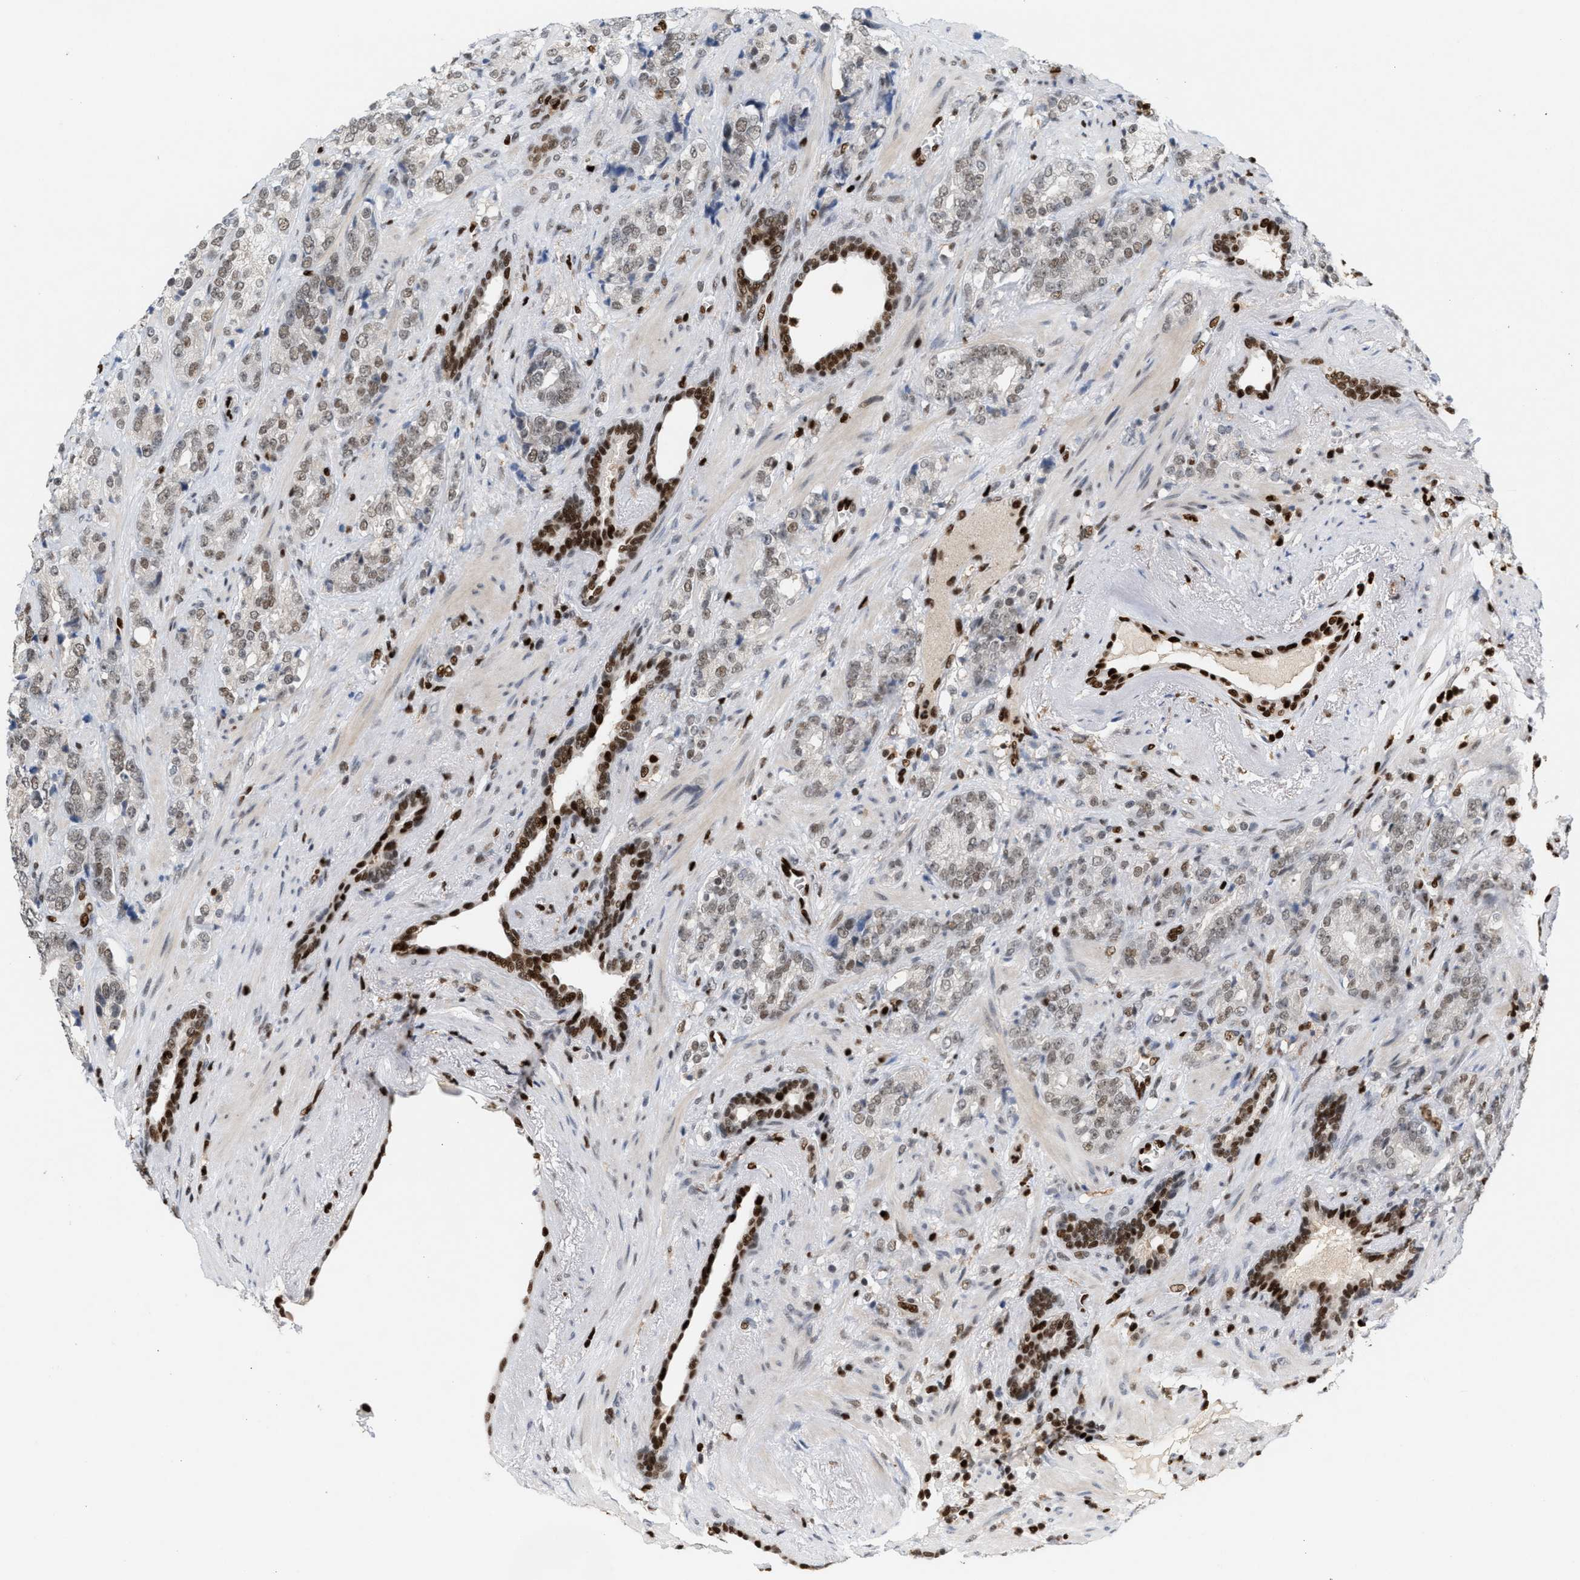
{"staining": {"intensity": "moderate", "quantity": ">75%", "location": "nuclear"}, "tissue": "prostate cancer", "cell_type": "Tumor cells", "image_type": "cancer", "snomed": [{"axis": "morphology", "description": "Adenocarcinoma, High grade"}, {"axis": "topography", "description": "Prostate"}], "caption": "Immunohistochemistry (IHC) (DAB (3,3'-diaminobenzidine)) staining of human high-grade adenocarcinoma (prostate) reveals moderate nuclear protein staining in approximately >75% of tumor cells.", "gene": "RNASEK-C17orf49", "patient": {"sex": "male", "age": 71}}